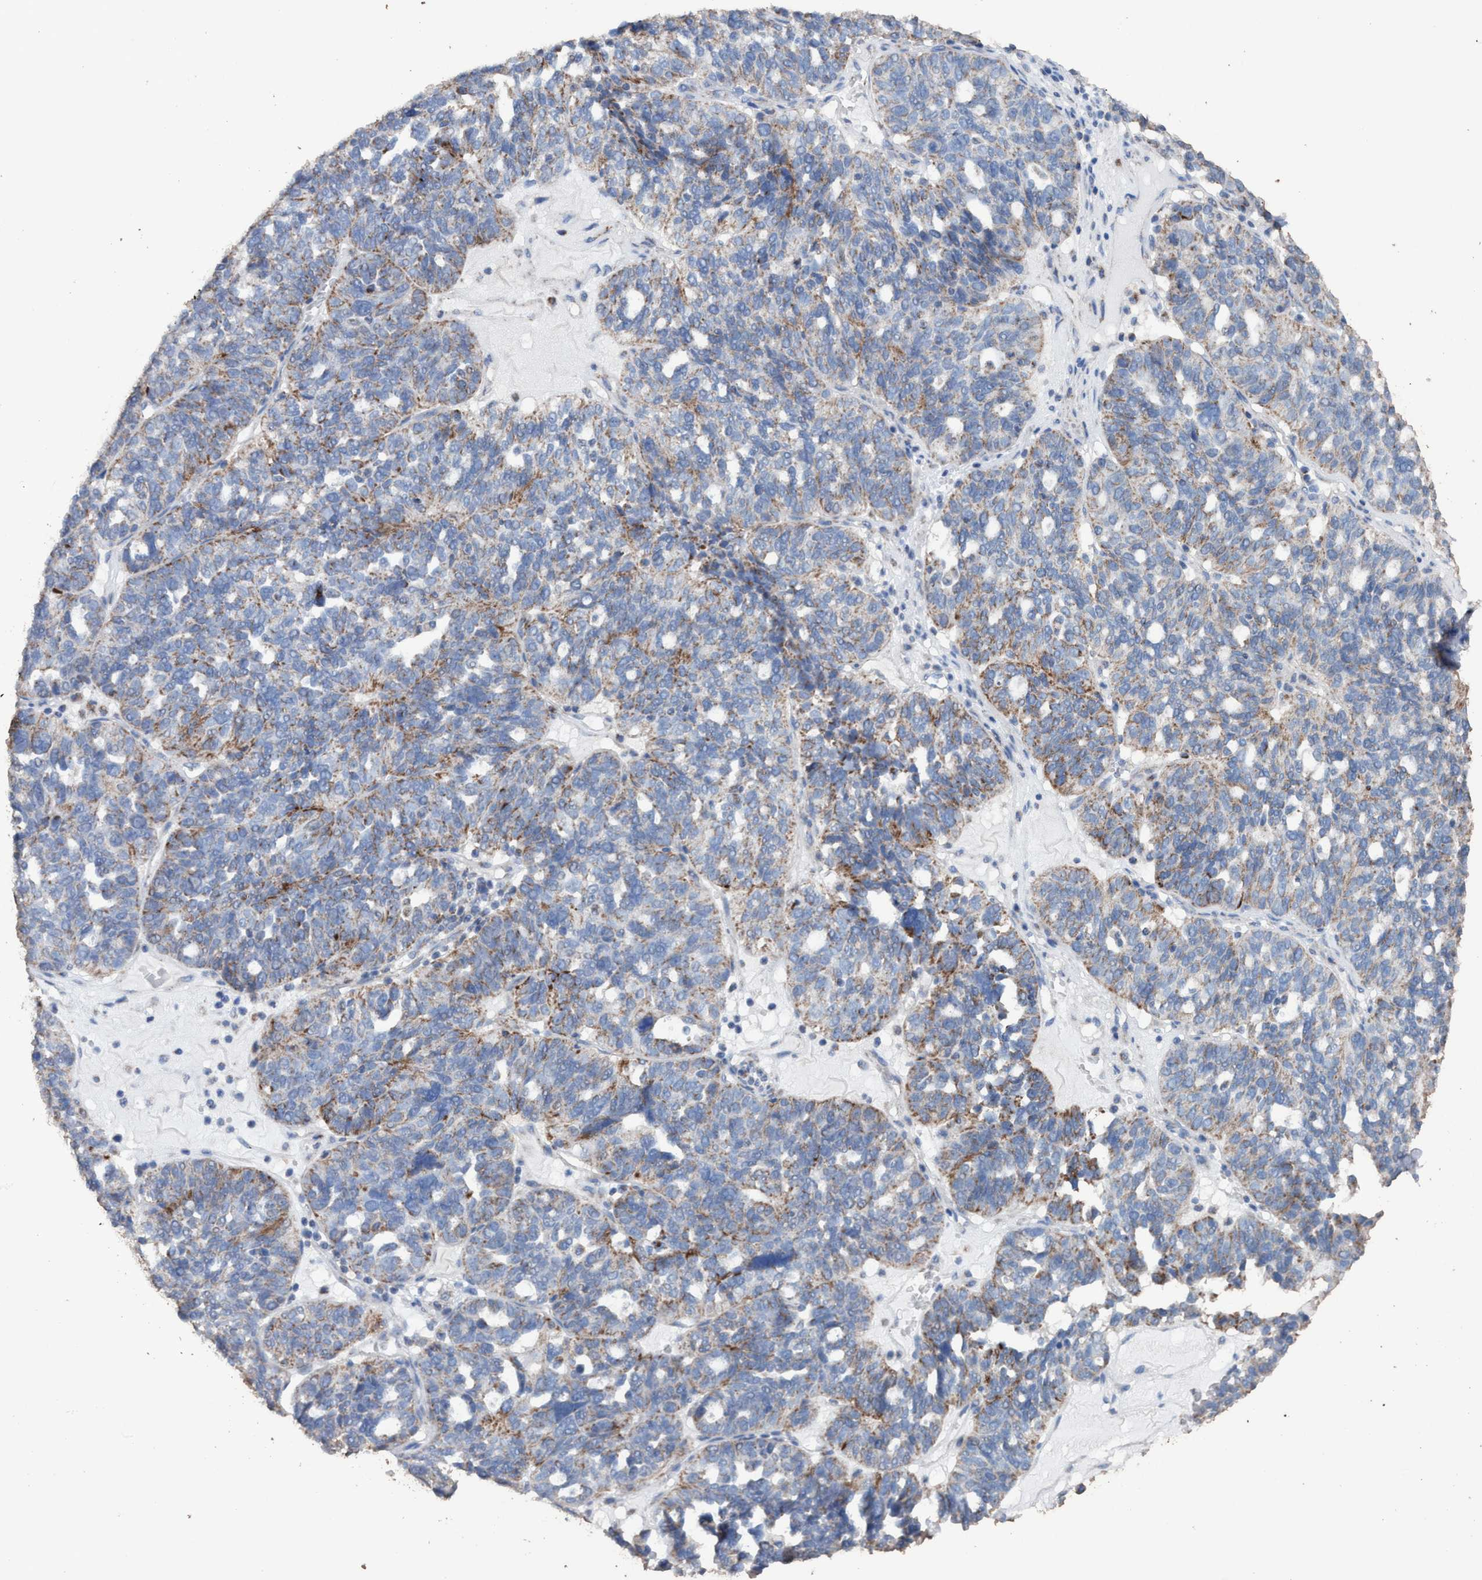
{"staining": {"intensity": "moderate", "quantity": "25%-75%", "location": "cytoplasmic/membranous"}, "tissue": "ovarian cancer", "cell_type": "Tumor cells", "image_type": "cancer", "snomed": [{"axis": "morphology", "description": "Cystadenocarcinoma, serous, NOS"}, {"axis": "topography", "description": "Ovary"}], "caption": "A micrograph showing moderate cytoplasmic/membranous expression in about 25%-75% of tumor cells in ovarian cancer (serous cystadenocarcinoma), as visualized by brown immunohistochemical staining.", "gene": "RSAD1", "patient": {"sex": "female", "age": 59}}